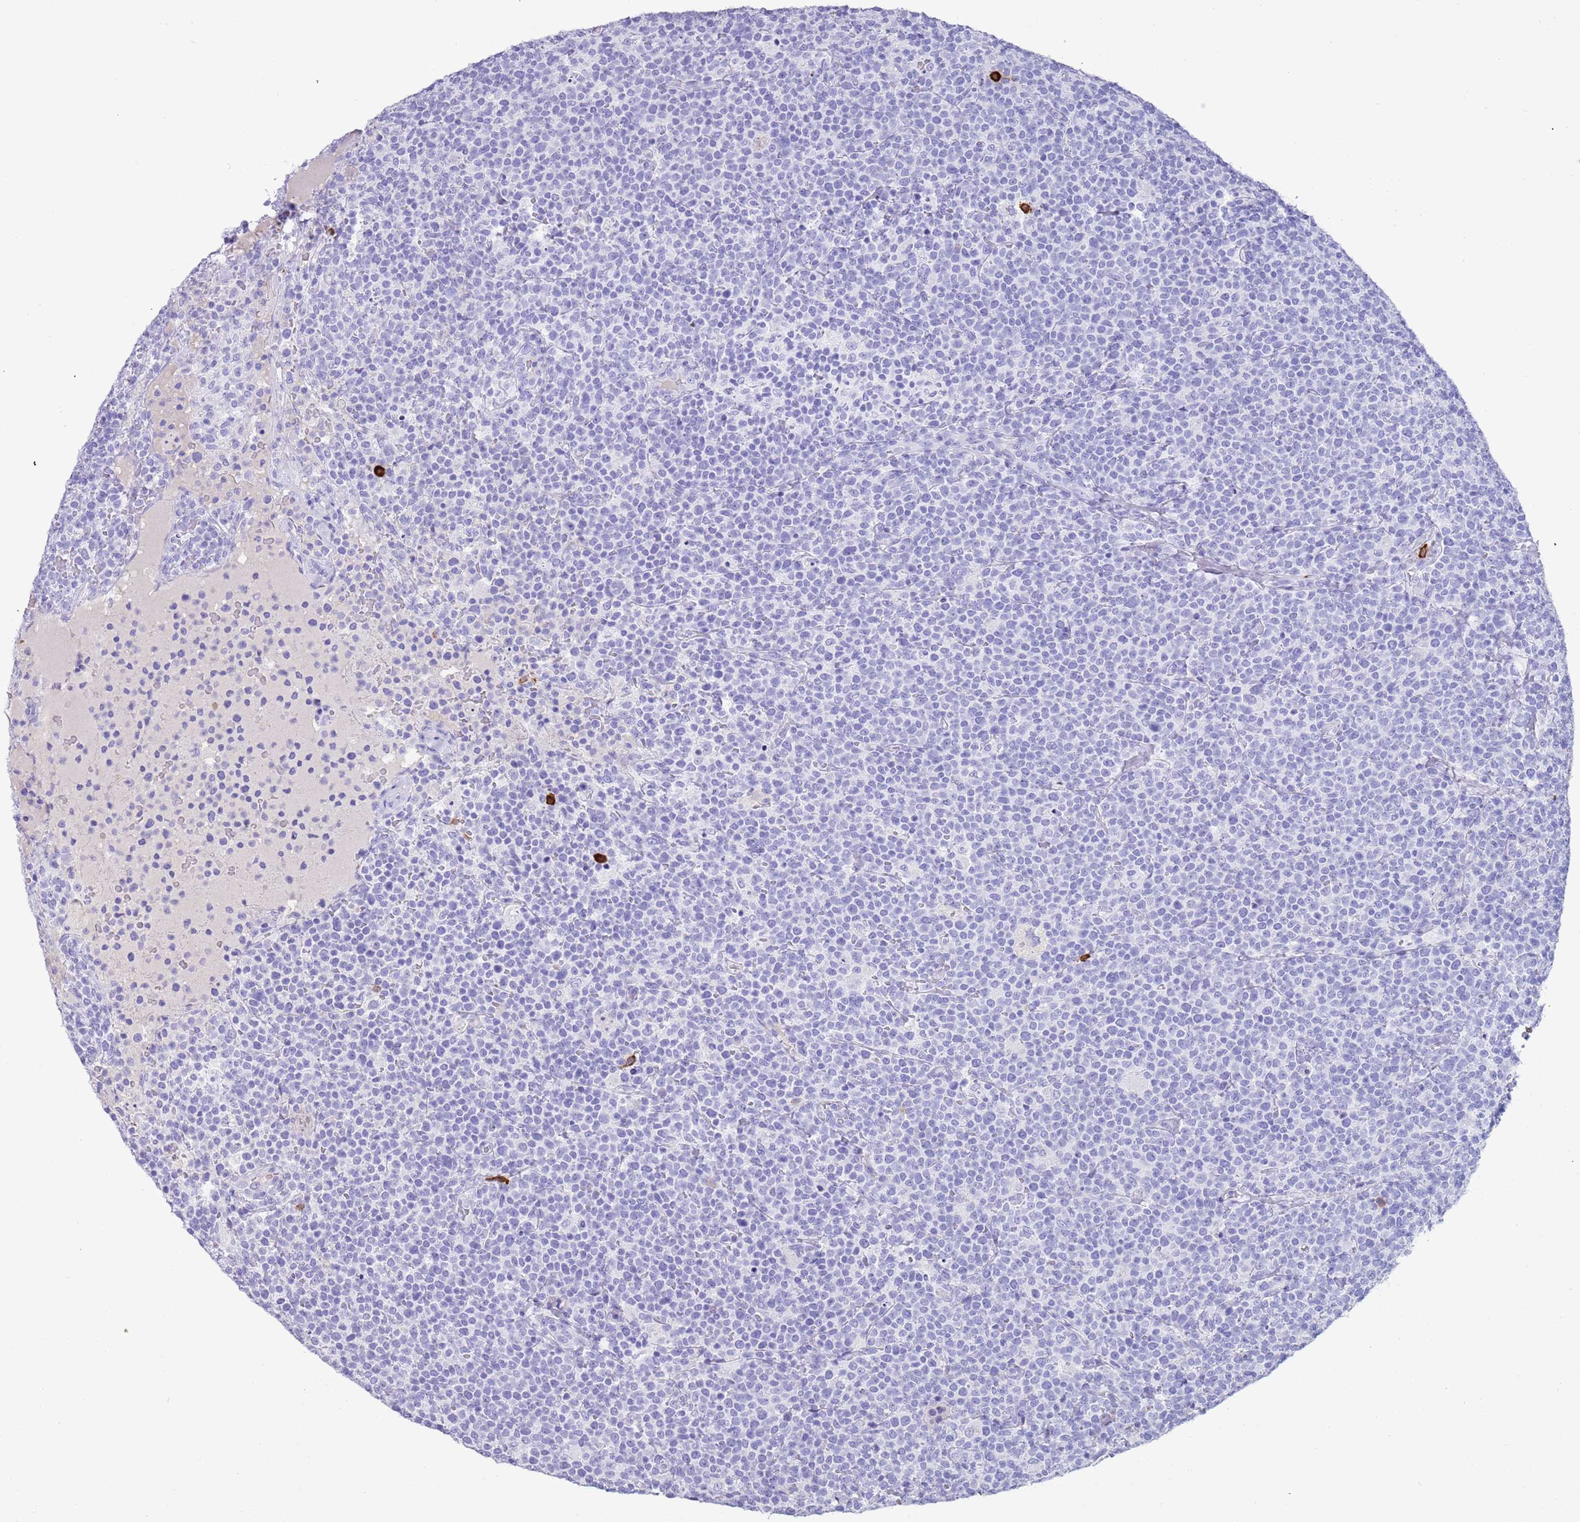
{"staining": {"intensity": "negative", "quantity": "none", "location": "none"}, "tissue": "lymphoma", "cell_type": "Tumor cells", "image_type": "cancer", "snomed": [{"axis": "morphology", "description": "Malignant lymphoma, non-Hodgkin's type, High grade"}, {"axis": "topography", "description": "Lymph node"}], "caption": "Tumor cells are negative for brown protein staining in high-grade malignant lymphoma, non-Hodgkin's type. (DAB IHC visualized using brightfield microscopy, high magnification).", "gene": "MYADML2", "patient": {"sex": "male", "age": 61}}